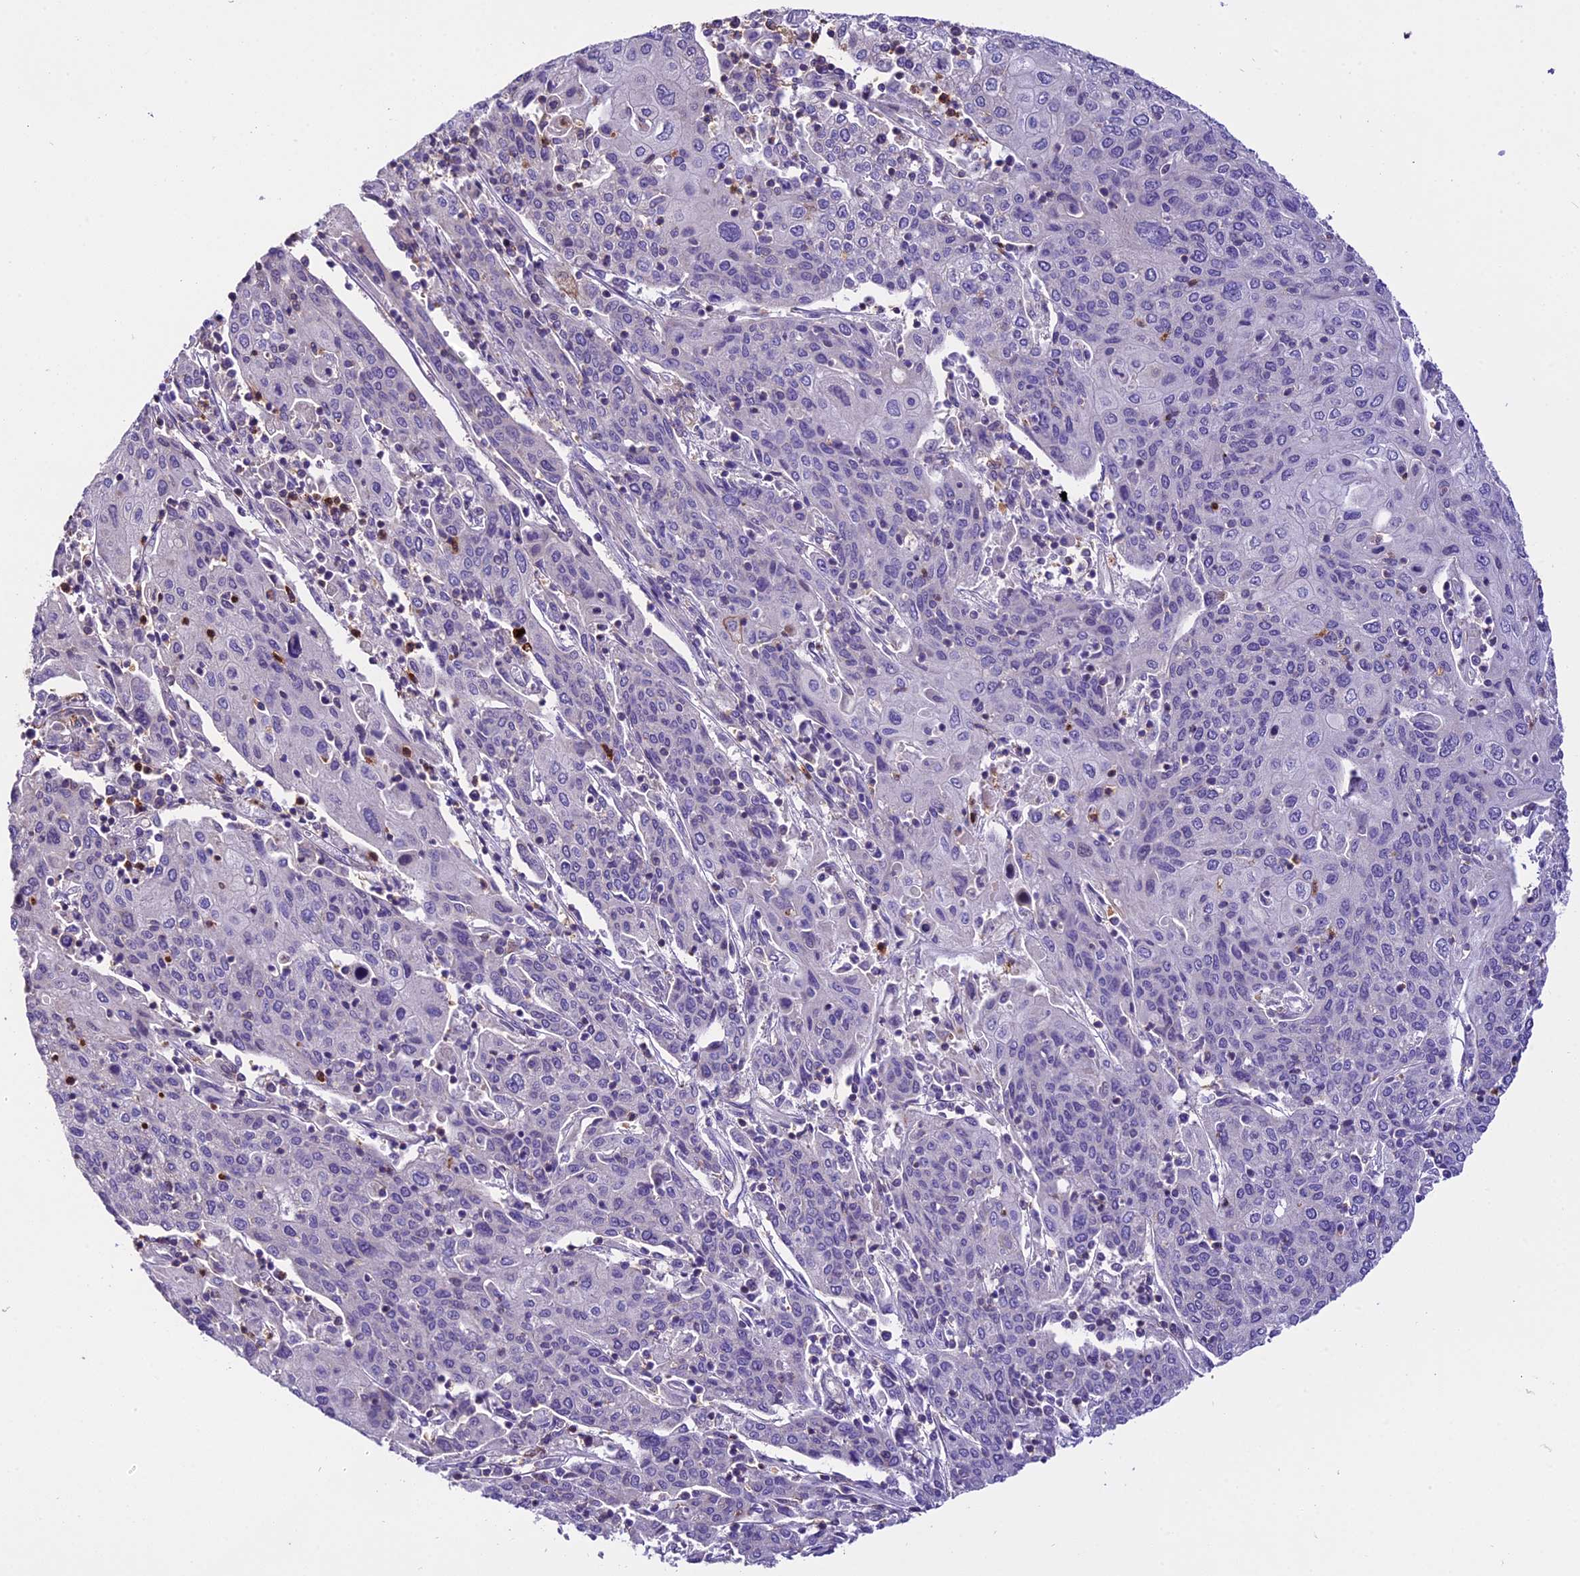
{"staining": {"intensity": "negative", "quantity": "none", "location": "none"}, "tissue": "cervical cancer", "cell_type": "Tumor cells", "image_type": "cancer", "snomed": [{"axis": "morphology", "description": "Squamous cell carcinoma, NOS"}, {"axis": "topography", "description": "Cervix"}], "caption": "The IHC photomicrograph has no significant positivity in tumor cells of cervical cancer tissue.", "gene": "MAP3K7CL", "patient": {"sex": "female", "age": 67}}